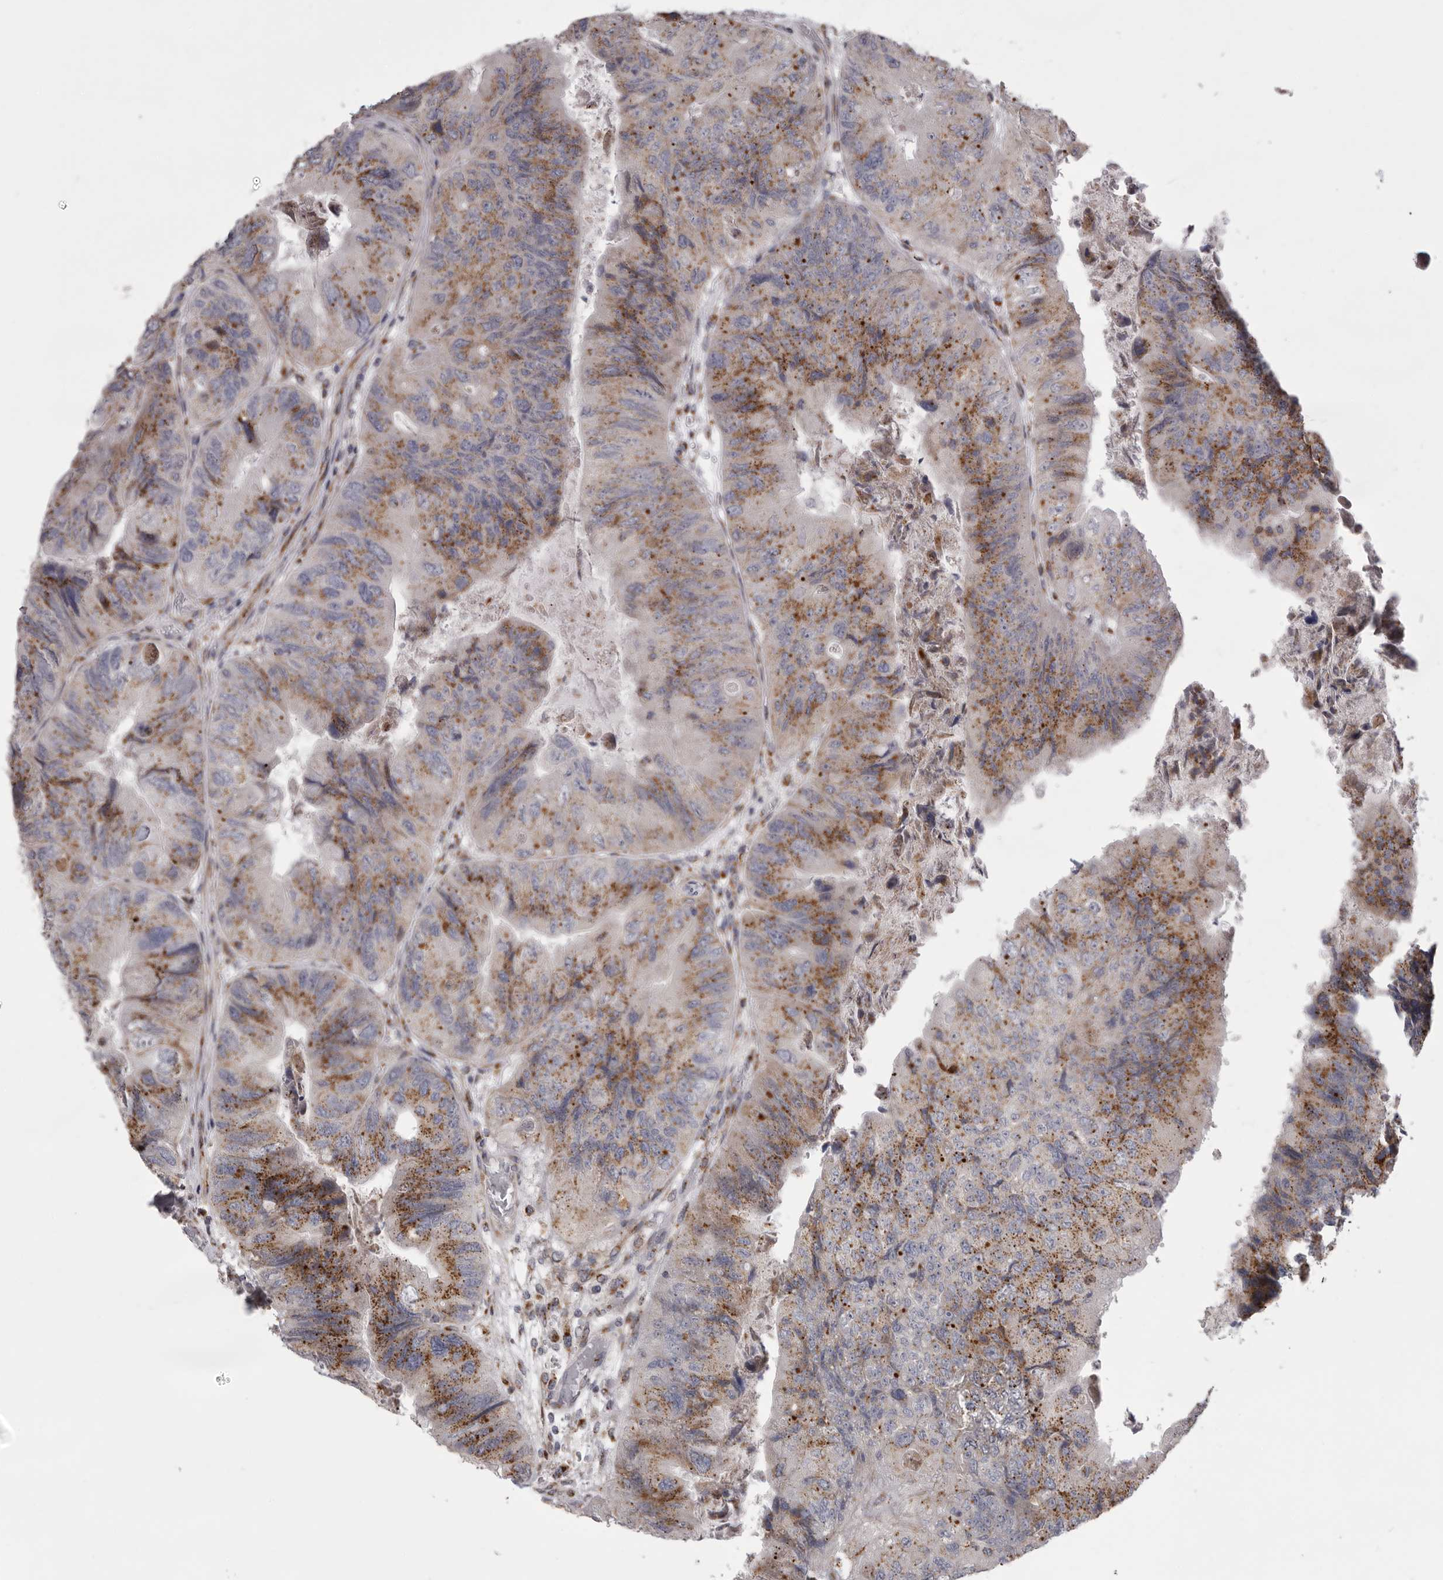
{"staining": {"intensity": "moderate", "quantity": ">75%", "location": "cytoplasmic/membranous"}, "tissue": "colorectal cancer", "cell_type": "Tumor cells", "image_type": "cancer", "snomed": [{"axis": "morphology", "description": "Adenocarcinoma, NOS"}, {"axis": "topography", "description": "Rectum"}], "caption": "A brown stain highlights moderate cytoplasmic/membranous expression of a protein in human colorectal cancer (adenocarcinoma) tumor cells.", "gene": "WDR47", "patient": {"sex": "male", "age": 63}}